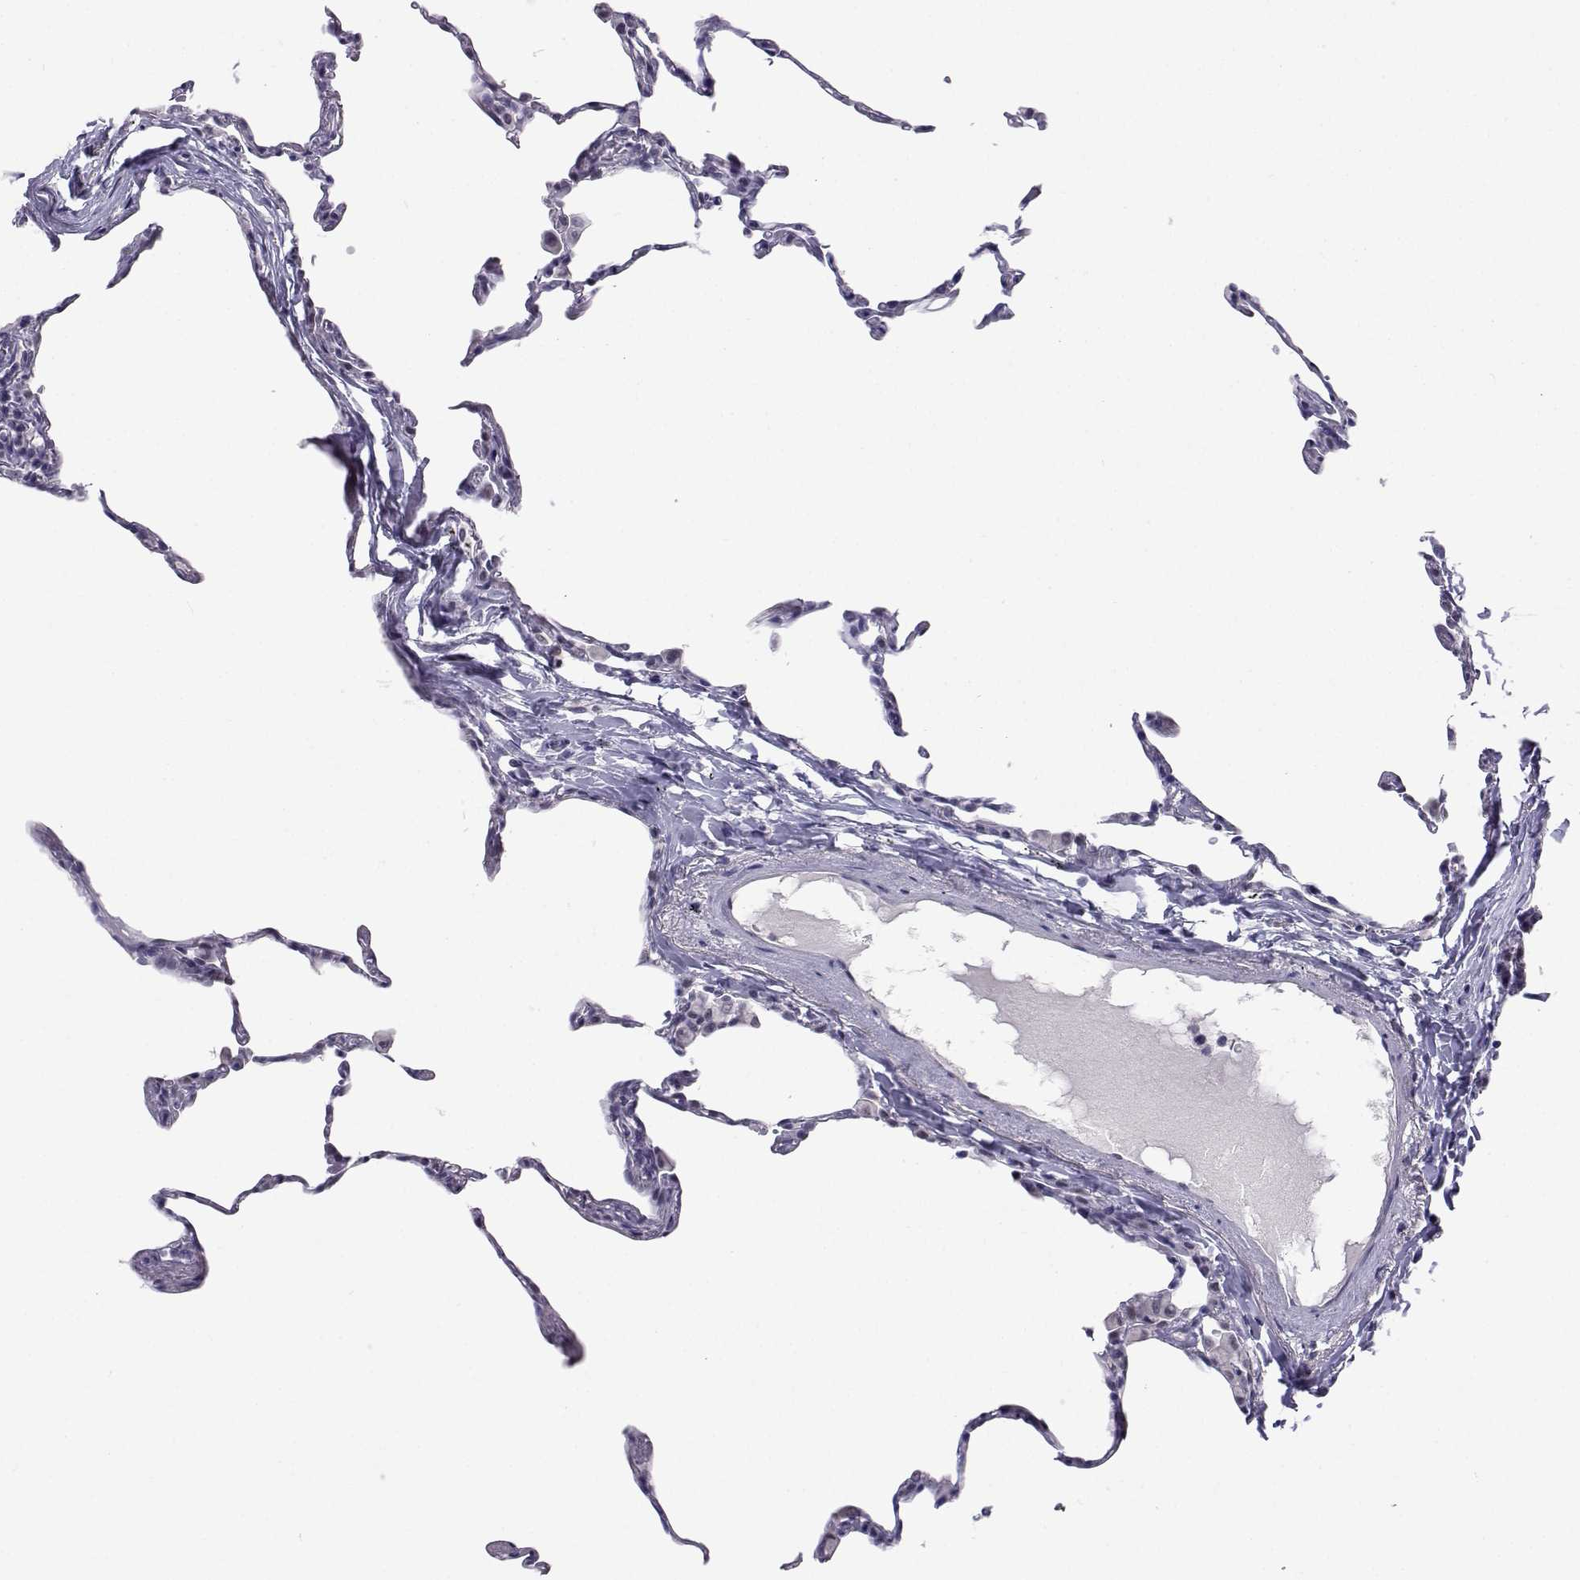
{"staining": {"intensity": "negative", "quantity": "none", "location": "none"}, "tissue": "lung", "cell_type": "Alveolar cells", "image_type": "normal", "snomed": [{"axis": "morphology", "description": "Normal tissue, NOS"}, {"axis": "topography", "description": "Lung"}], "caption": "Lung stained for a protein using immunohistochemistry exhibits no positivity alveolar cells.", "gene": "MED26", "patient": {"sex": "female", "age": 57}}